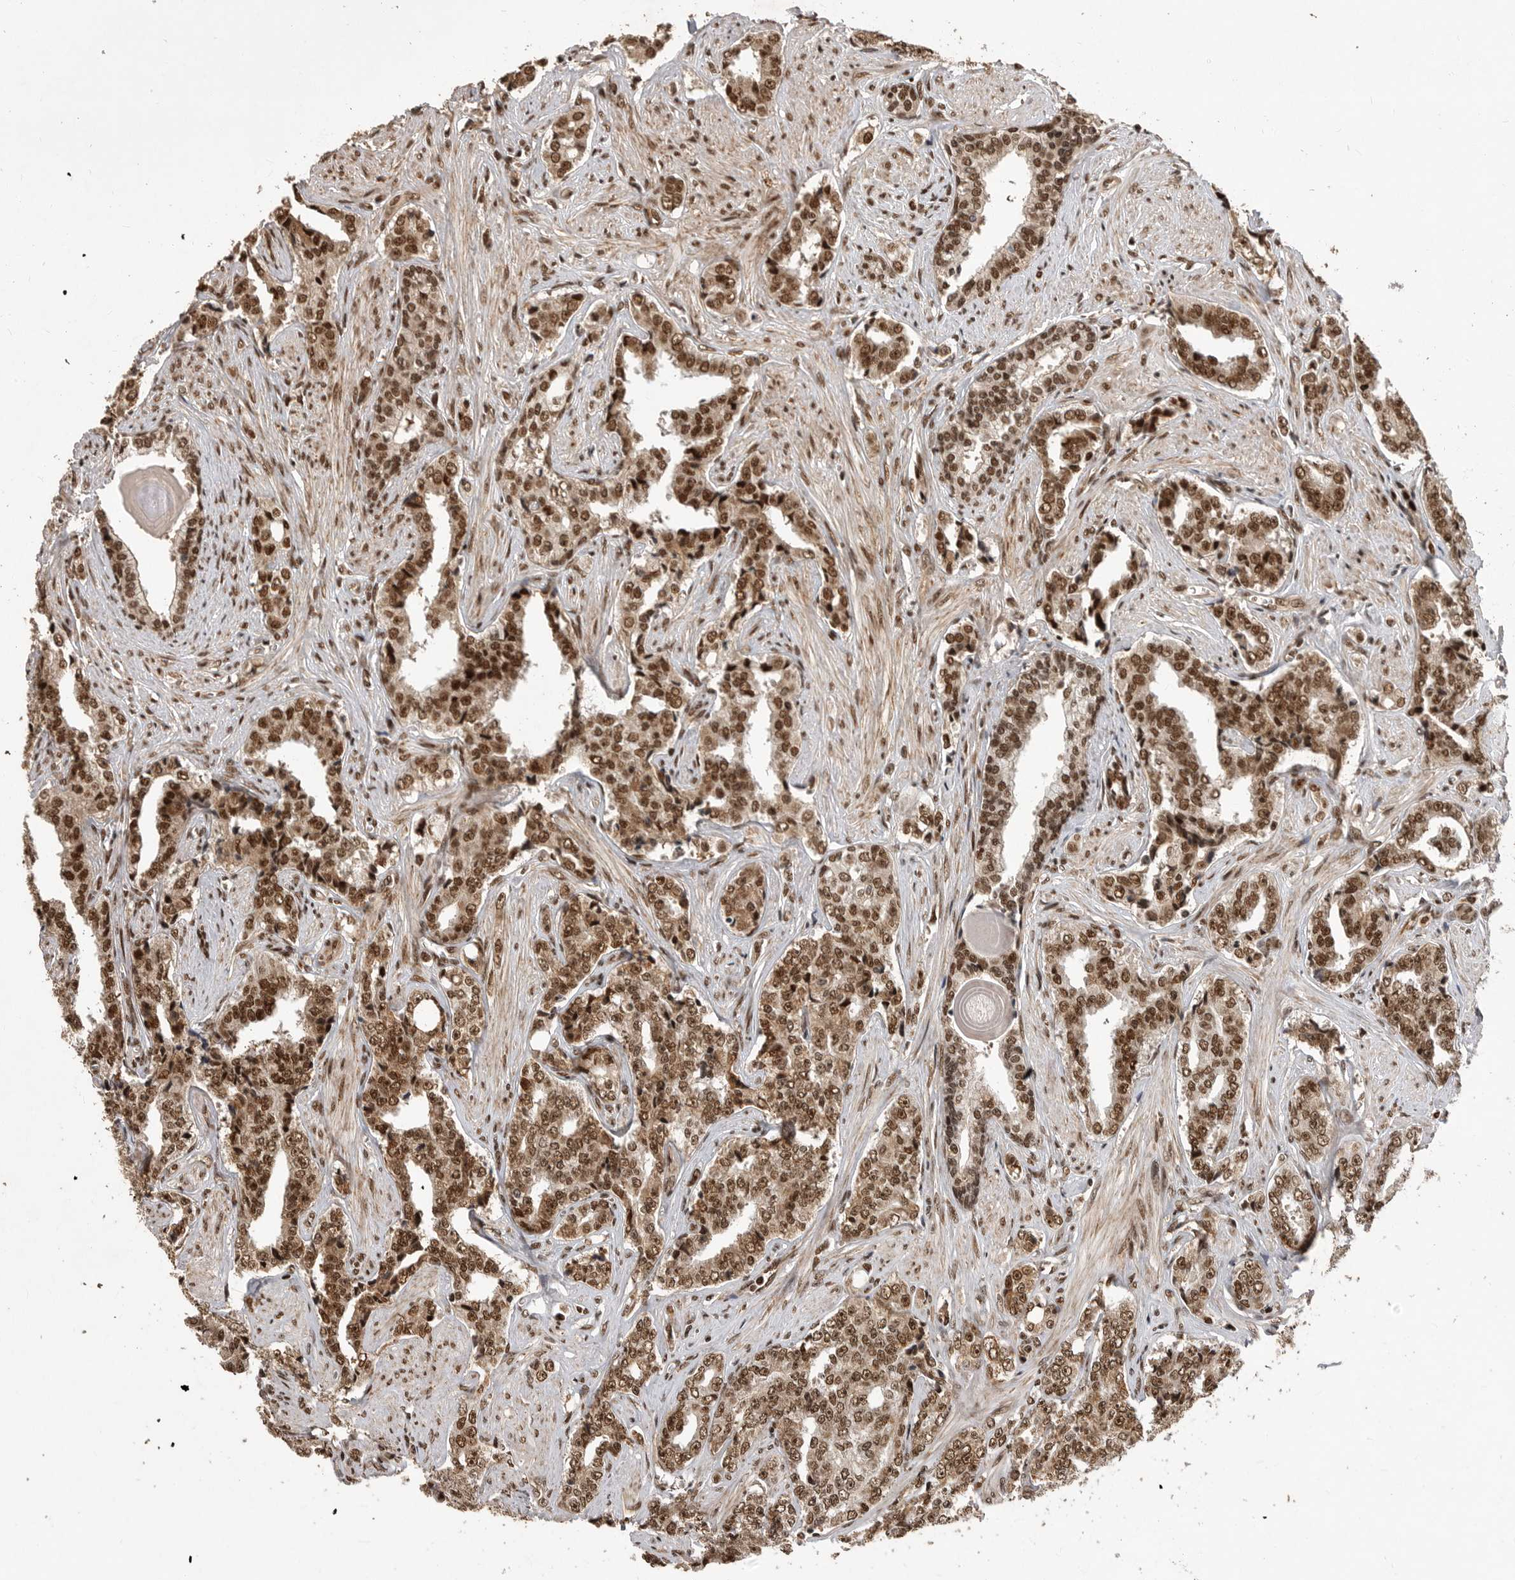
{"staining": {"intensity": "moderate", "quantity": ">75%", "location": "nuclear"}, "tissue": "prostate cancer", "cell_type": "Tumor cells", "image_type": "cancer", "snomed": [{"axis": "morphology", "description": "Adenocarcinoma, High grade"}, {"axis": "topography", "description": "Prostate"}], "caption": "Protein staining exhibits moderate nuclear staining in about >75% of tumor cells in prostate adenocarcinoma (high-grade). The staining was performed using DAB (3,3'-diaminobenzidine) to visualize the protein expression in brown, while the nuclei were stained in blue with hematoxylin (Magnification: 20x).", "gene": "PPP1R8", "patient": {"sex": "male", "age": 71}}